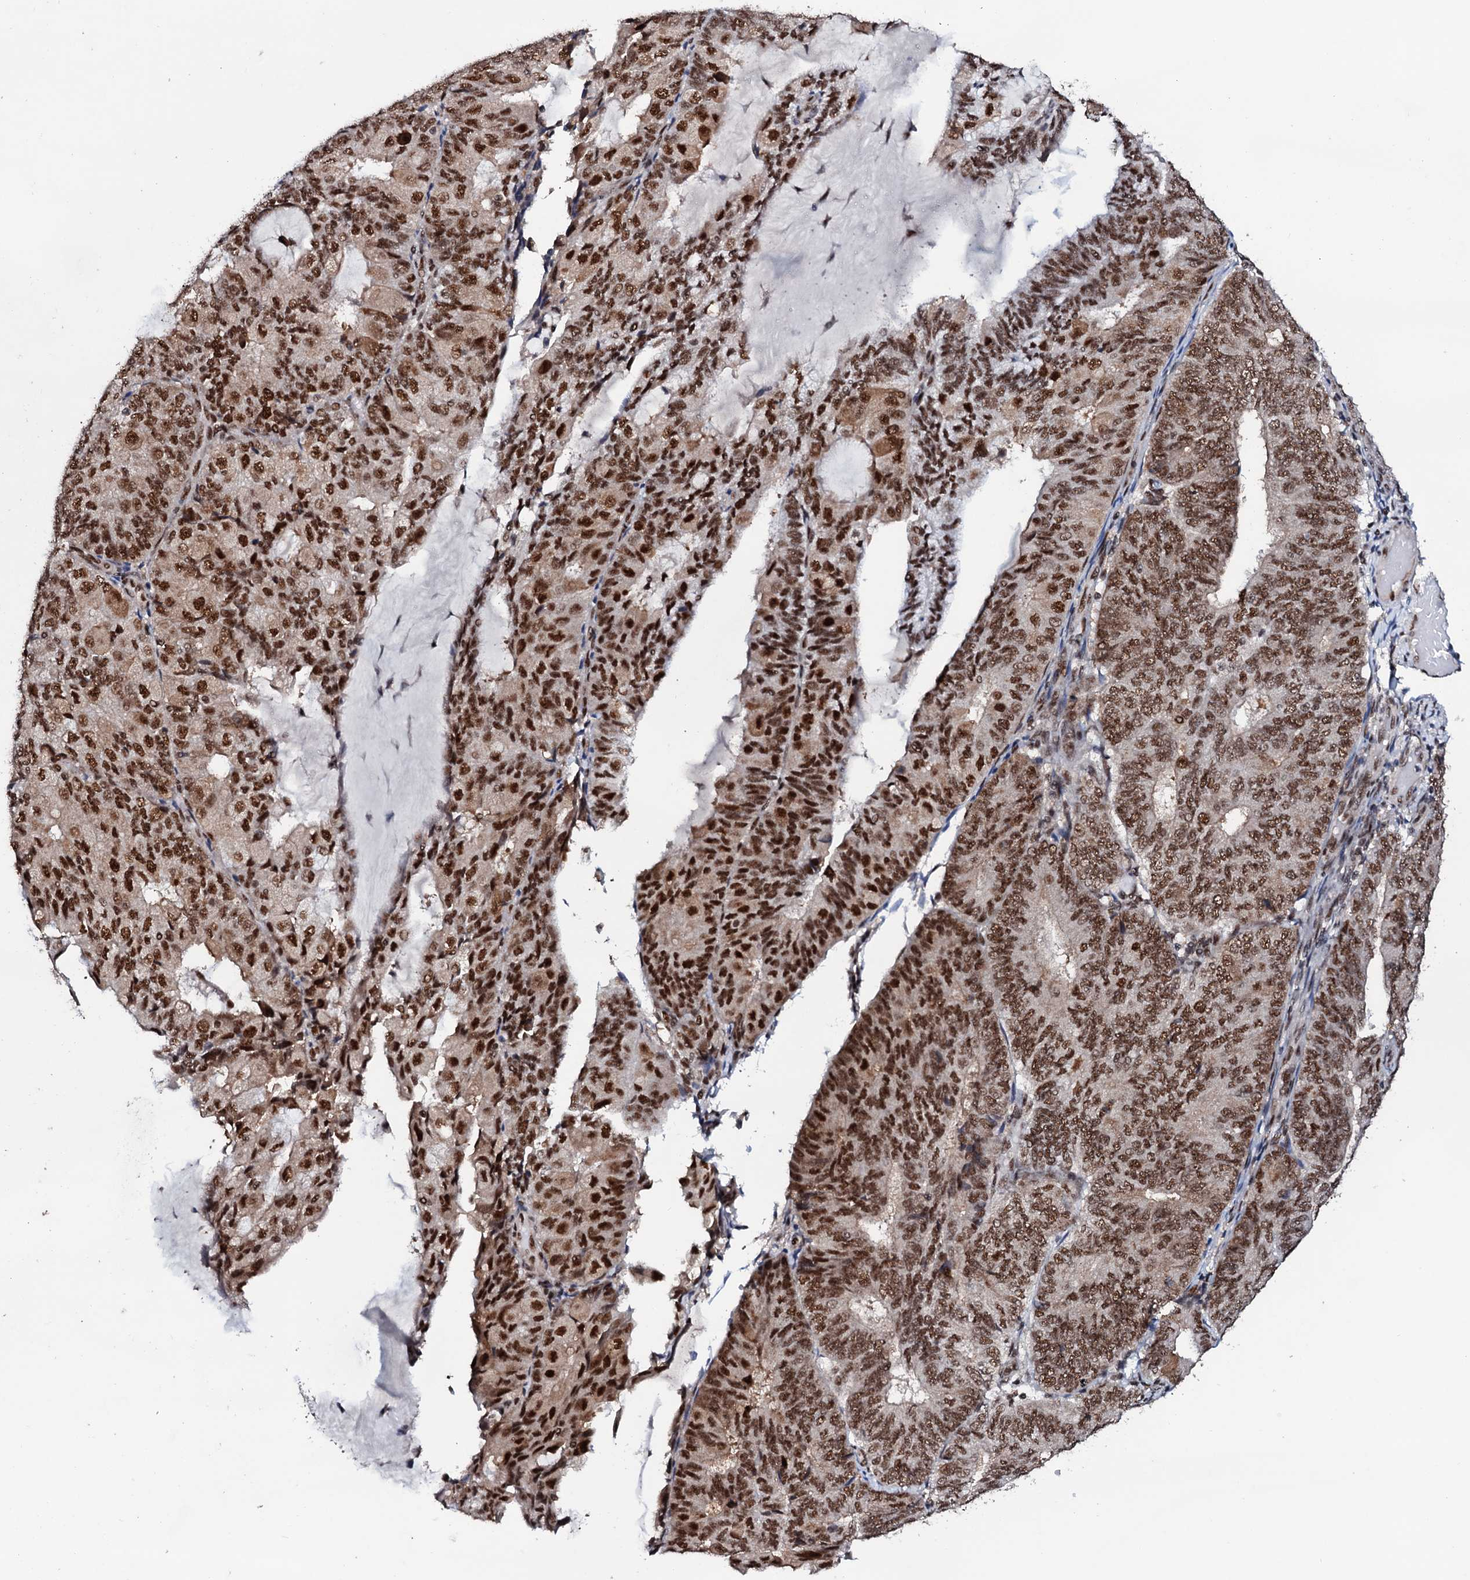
{"staining": {"intensity": "strong", "quantity": ">75%", "location": "cytoplasmic/membranous,nuclear"}, "tissue": "endometrial cancer", "cell_type": "Tumor cells", "image_type": "cancer", "snomed": [{"axis": "morphology", "description": "Adenocarcinoma, NOS"}, {"axis": "topography", "description": "Endometrium"}], "caption": "Tumor cells show strong cytoplasmic/membranous and nuclear positivity in approximately >75% of cells in endometrial cancer.", "gene": "PRPF18", "patient": {"sex": "female", "age": 81}}